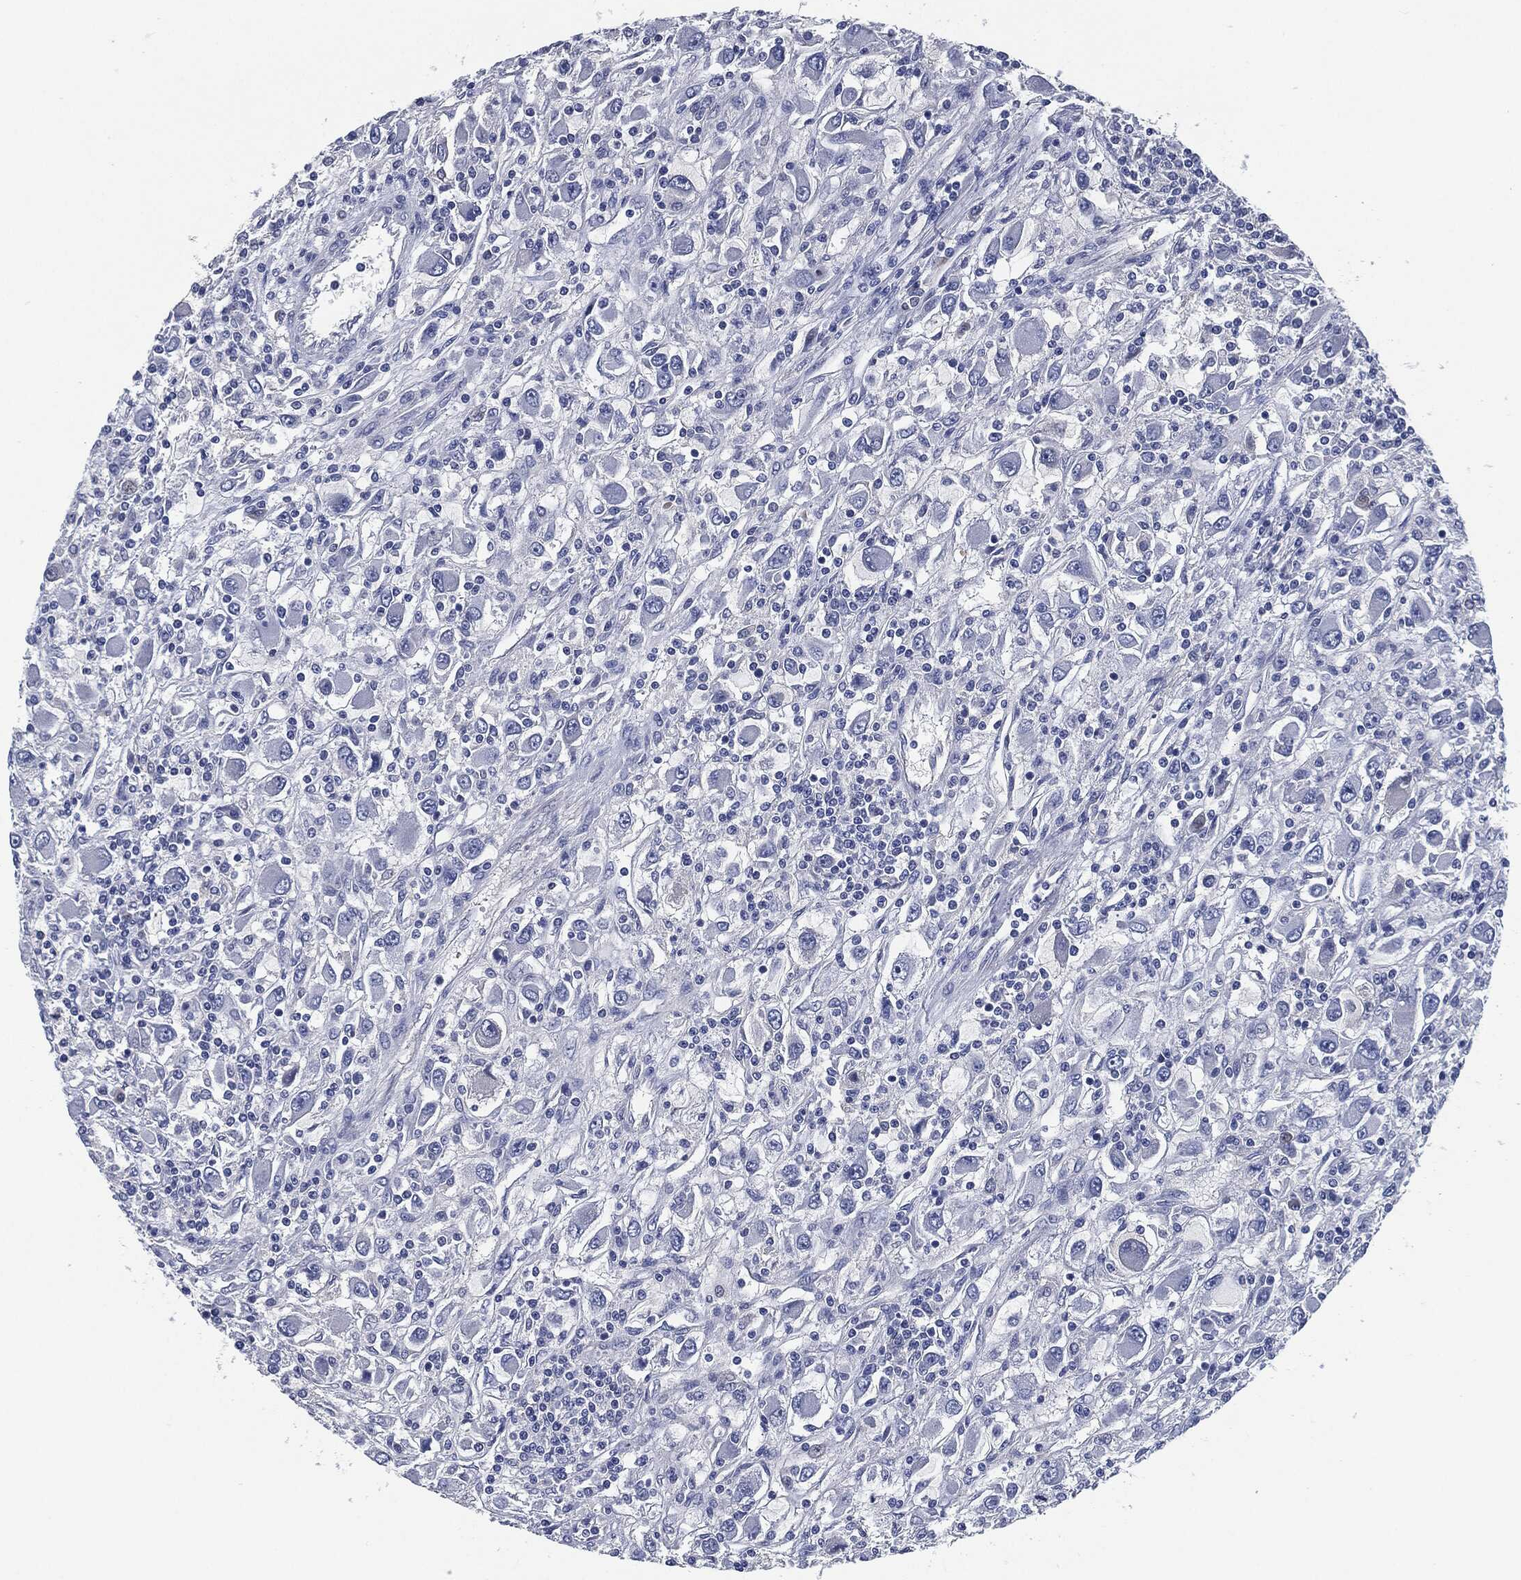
{"staining": {"intensity": "negative", "quantity": "none", "location": "none"}, "tissue": "renal cancer", "cell_type": "Tumor cells", "image_type": "cancer", "snomed": [{"axis": "morphology", "description": "Adenocarcinoma, NOS"}, {"axis": "topography", "description": "Kidney"}], "caption": "The immunohistochemistry micrograph has no significant staining in tumor cells of renal cancer (adenocarcinoma) tissue.", "gene": "CD27", "patient": {"sex": "female", "age": 67}}